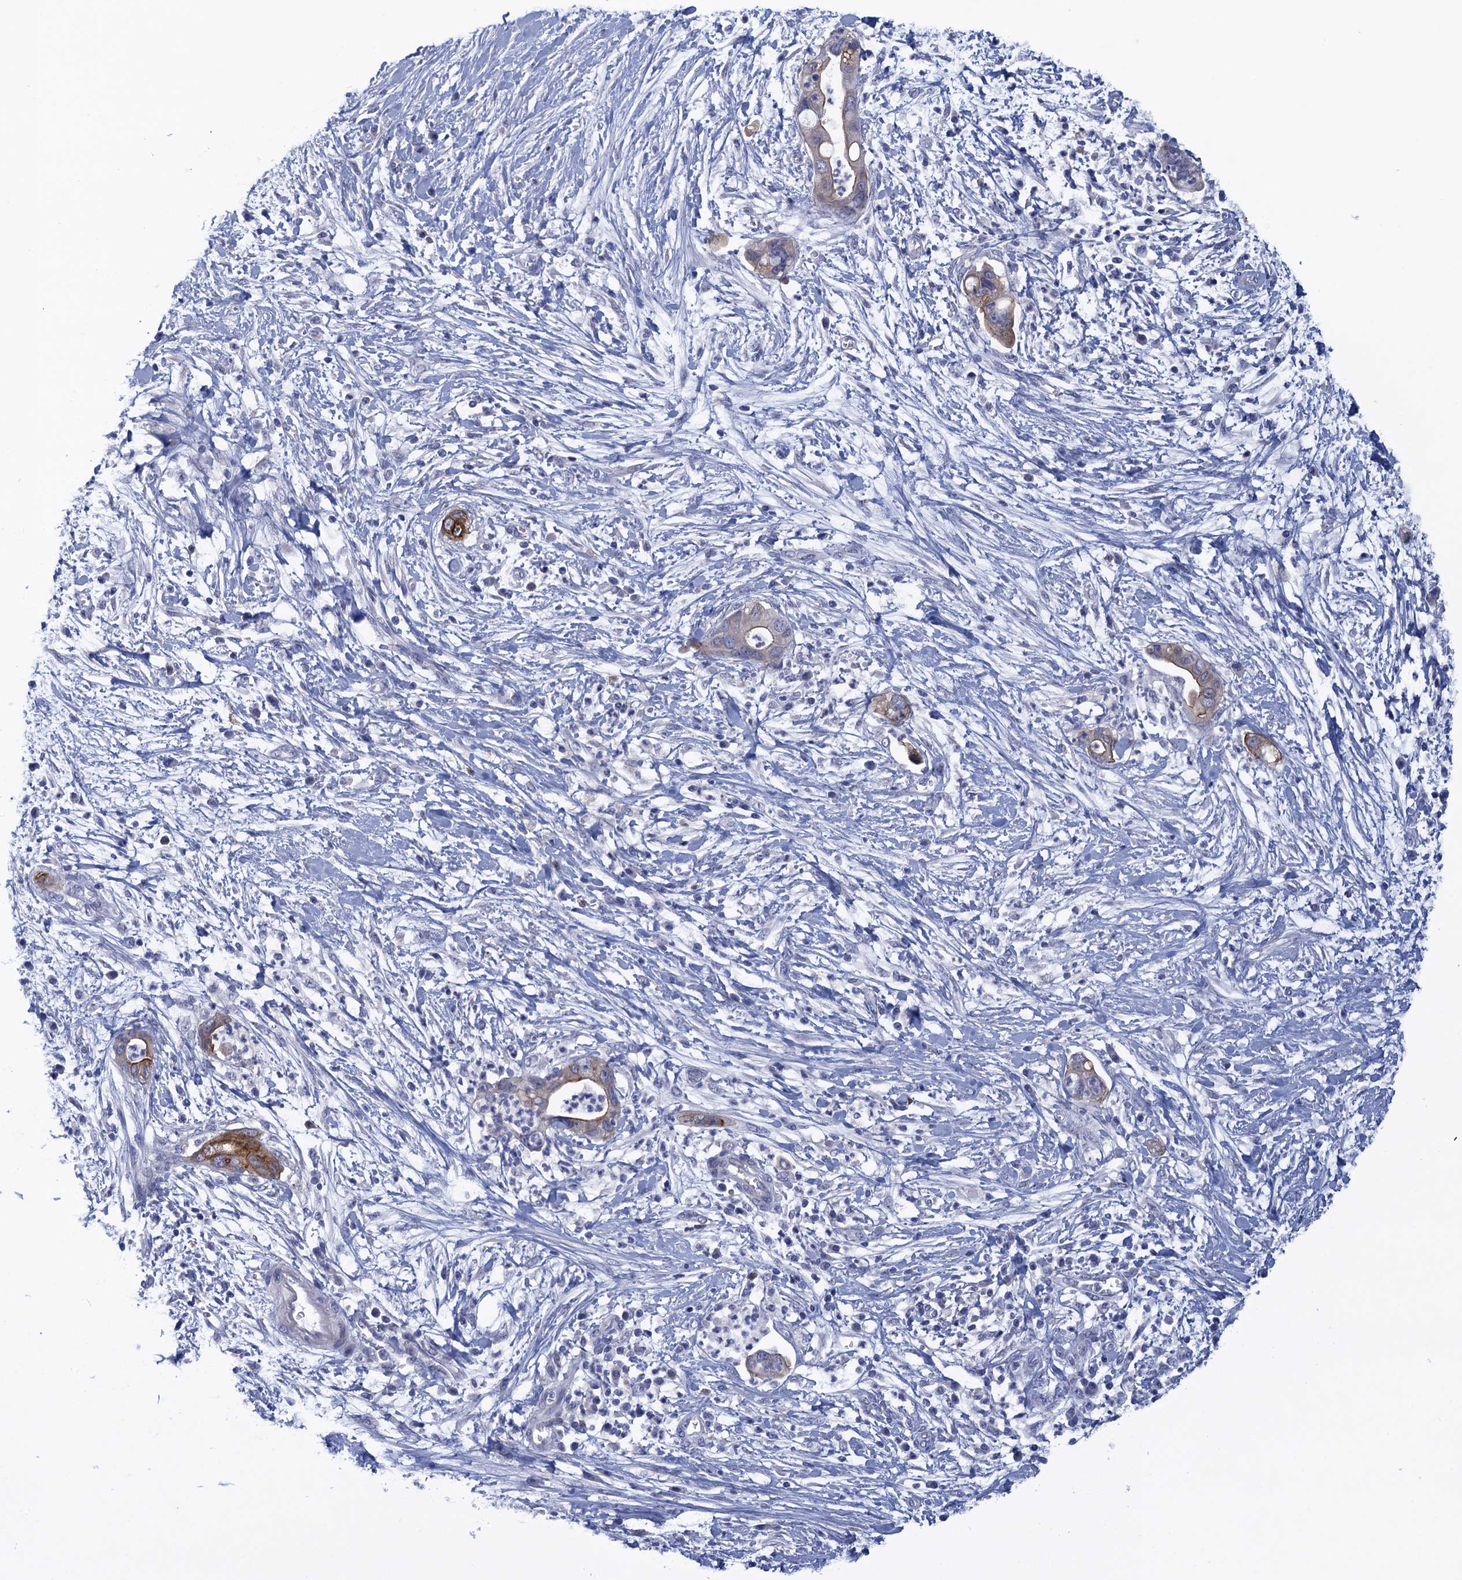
{"staining": {"intensity": "moderate", "quantity": "<25%", "location": "cytoplasmic/membranous"}, "tissue": "pancreatic cancer", "cell_type": "Tumor cells", "image_type": "cancer", "snomed": [{"axis": "morphology", "description": "Adenocarcinoma, NOS"}, {"axis": "topography", "description": "Pancreas"}], "caption": "Immunohistochemical staining of human pancreatic cancer exhibits low levels of moderate cytoplasmic/membranous staining in approximately <25% of tumor cells.", "gene": "SCEL", "patient": {"sex": "male", "age": 75}}